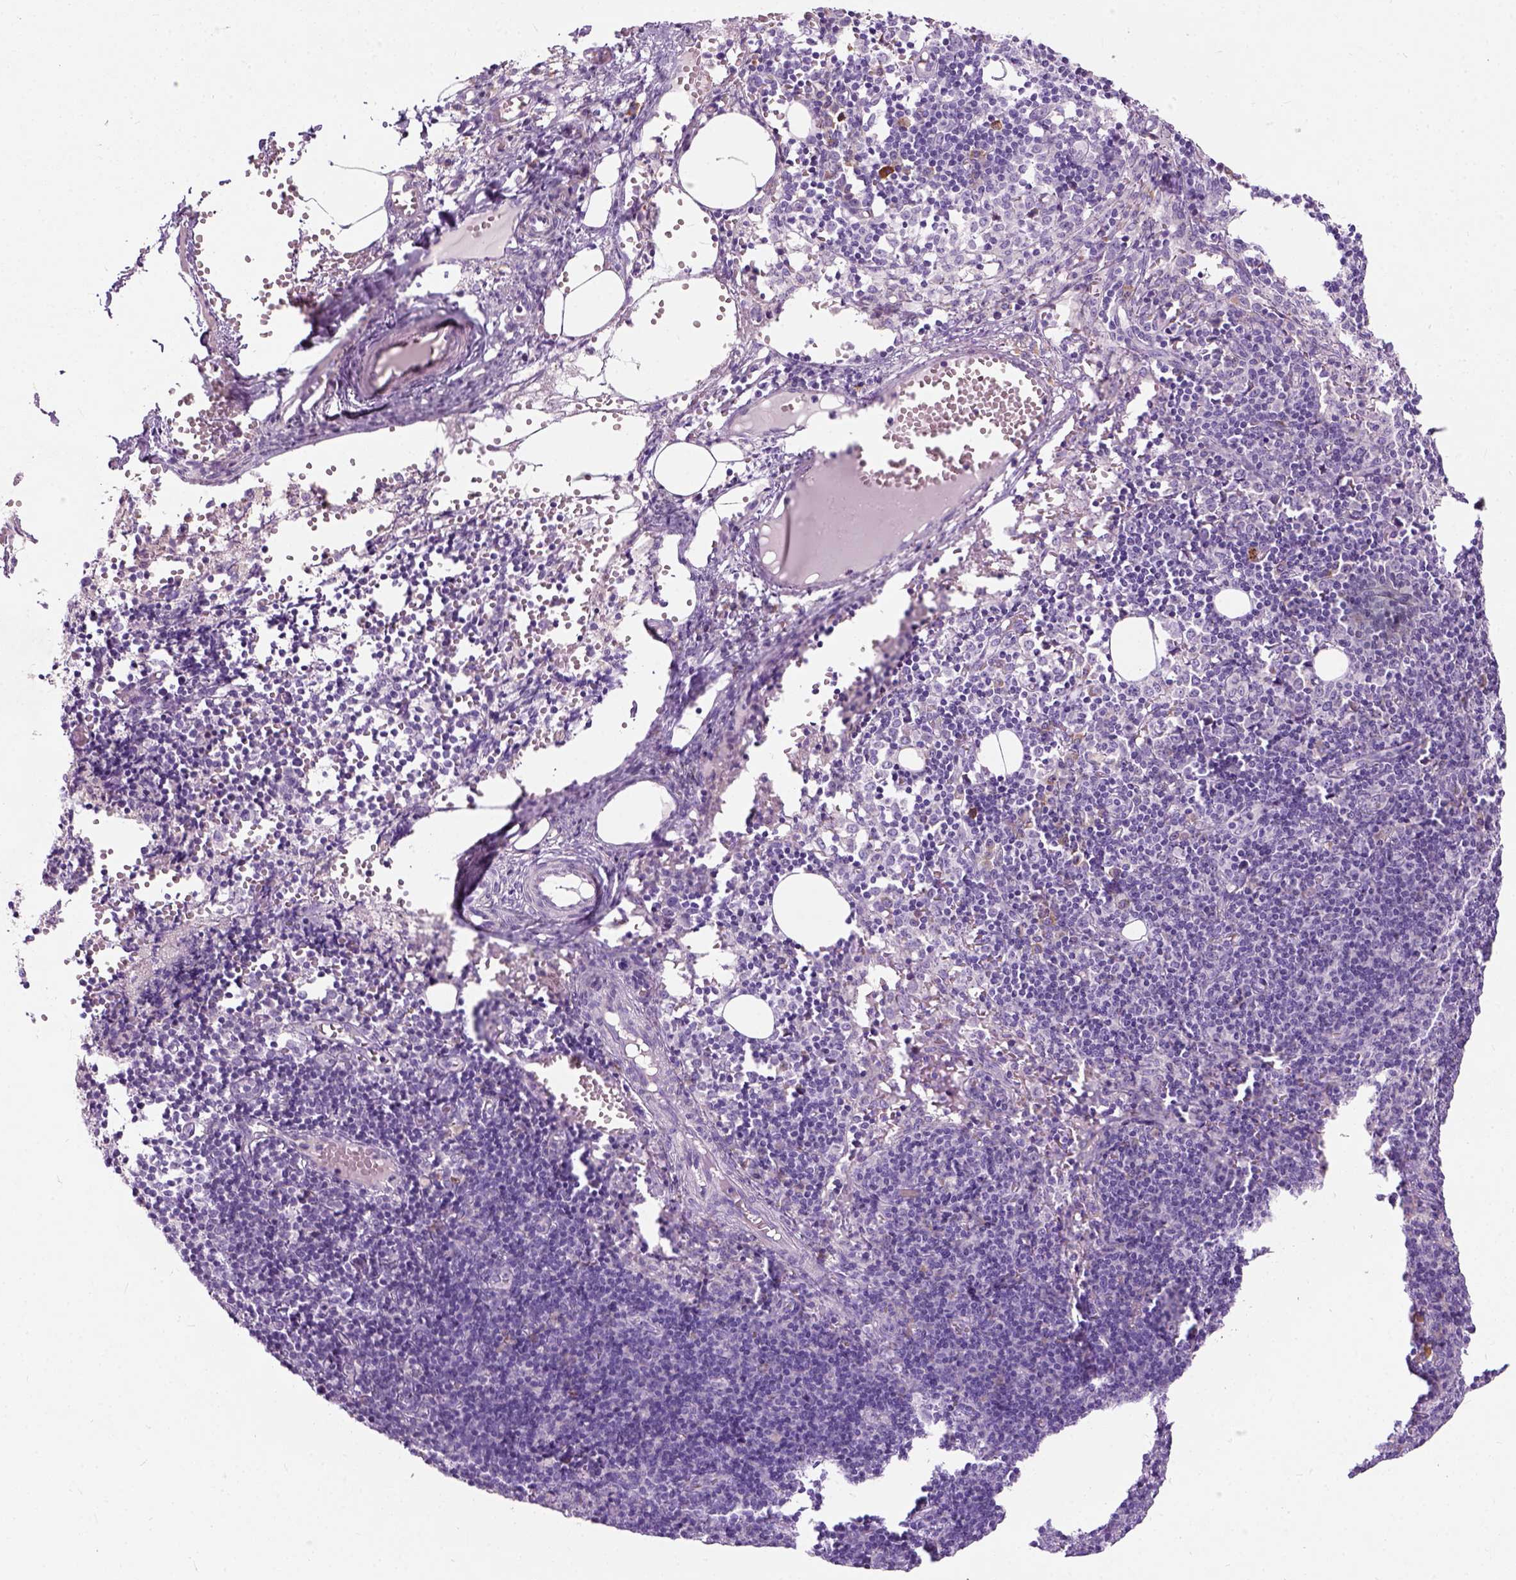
{"staining": {"intensity": "negative", "quantity": "none", "location": "none"}, "tissue": "lymph node", "cell_type": "Germinal center cells", "image_type": "normal", "snomed": [{"axis": "morphology", "description": "Normal tissue, NOS"}, {"axis": "topography", "description": "Lymph node"}], "caption": "The IHC photomicrograph has no significant expression in germinal center cells of lymph node.", "gene": "TRIM72", "patient": {"sex": "female", "age": 41}}